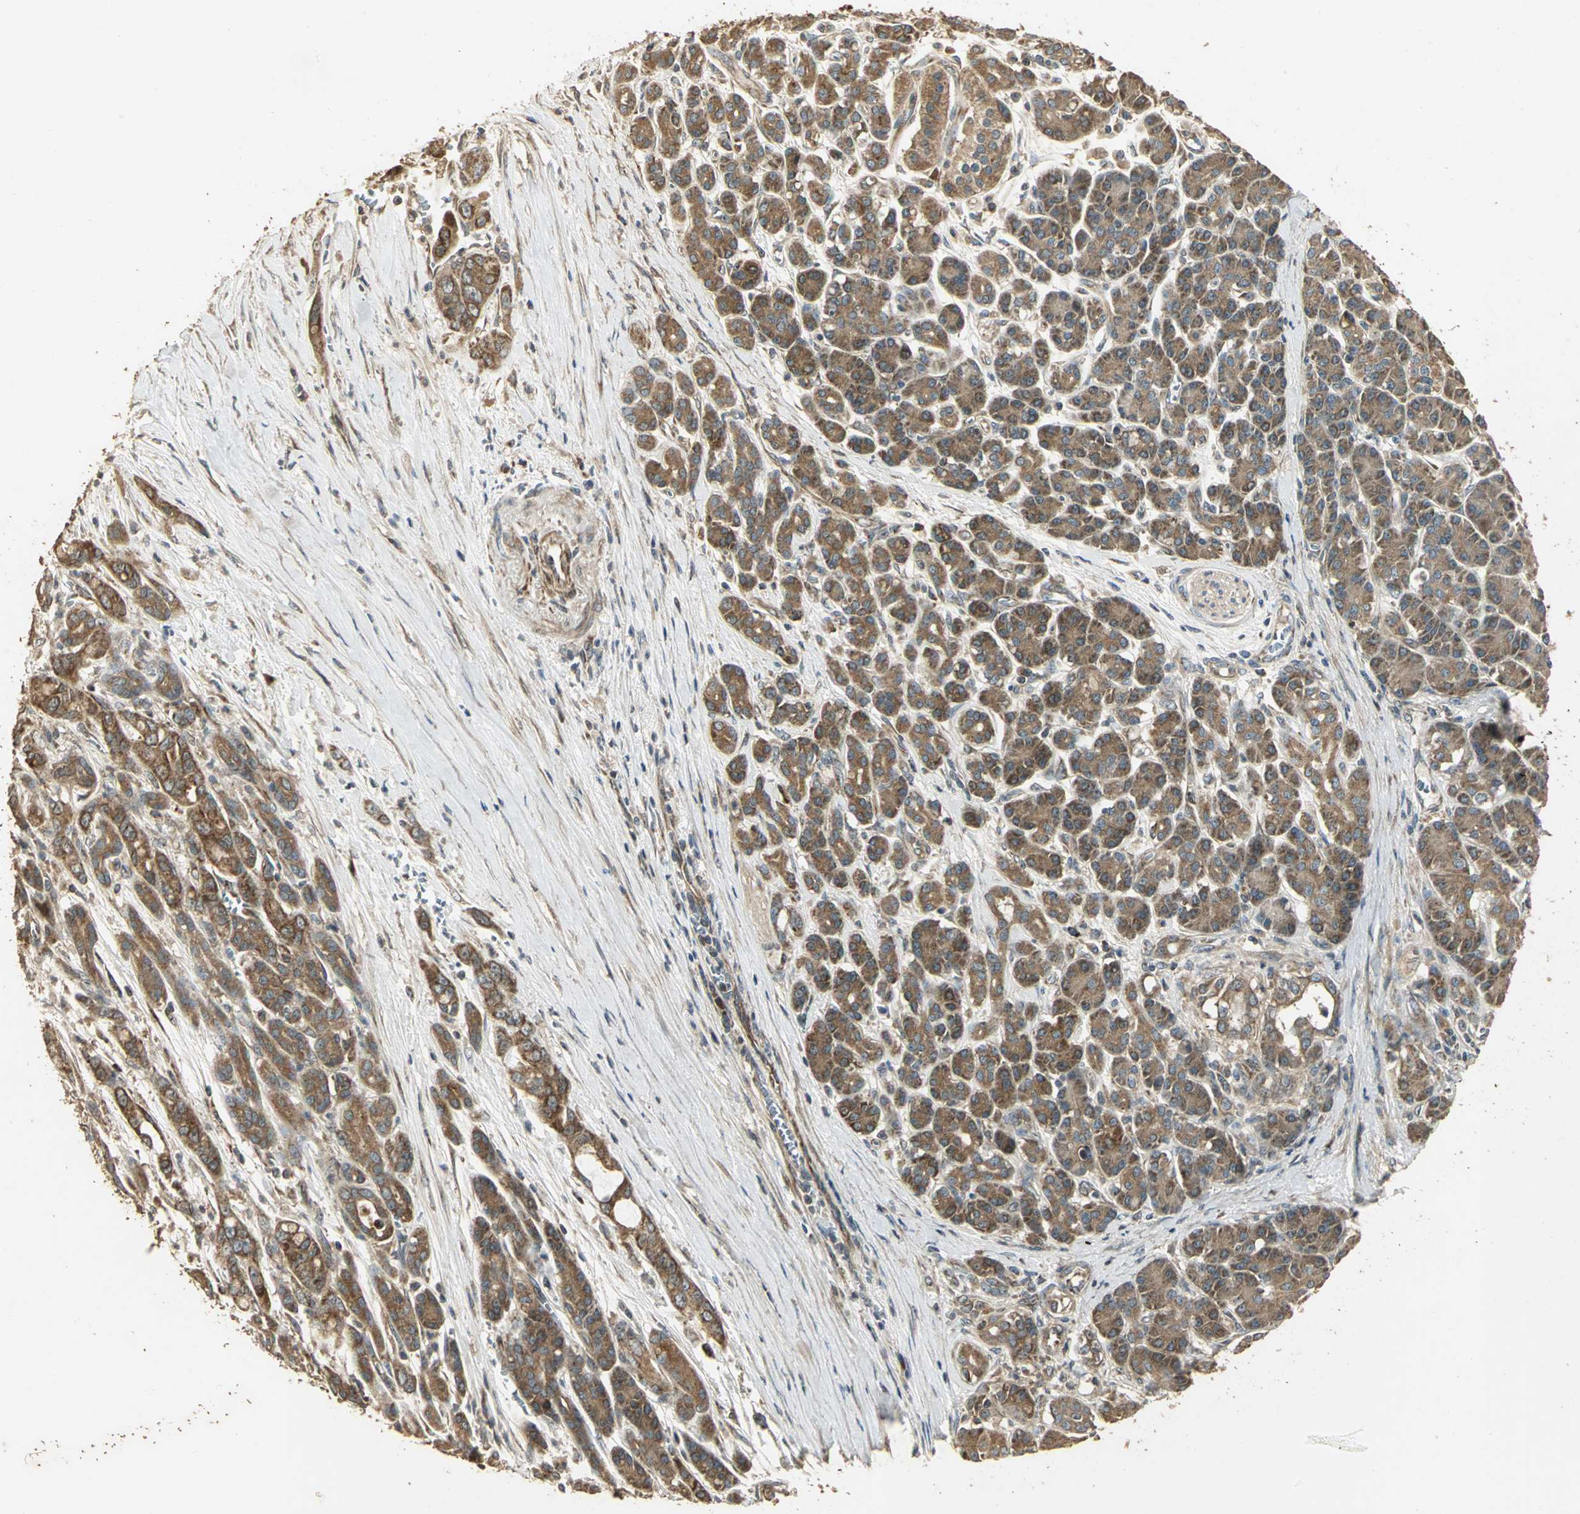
{"staining": {"intensity": "strong", "quantity": ">75%", "location": "cytoplasmic/membranous"}, "tissue": "pancreatic cancer", "cell_type": "Tumor cells", "image_type": "cancer", "snomed": [{"axis": "morphology", "description": "Adenocarcinoma, NOS"}, {"axis": "topography", "description": "Pancreas"}], "caption": "Pancreatic cancer (adenocarcinoma) stained with IHC exhibits strong cytoplasmic/membranous positivity in about >75% of tumor cells. The protein is stained brown, and the nuclei are stained in blue (DAB IHC with brightfield microscopy, high magnification).", "gene": "KANK1", "patient": {"sex": "male", "age": 59}}